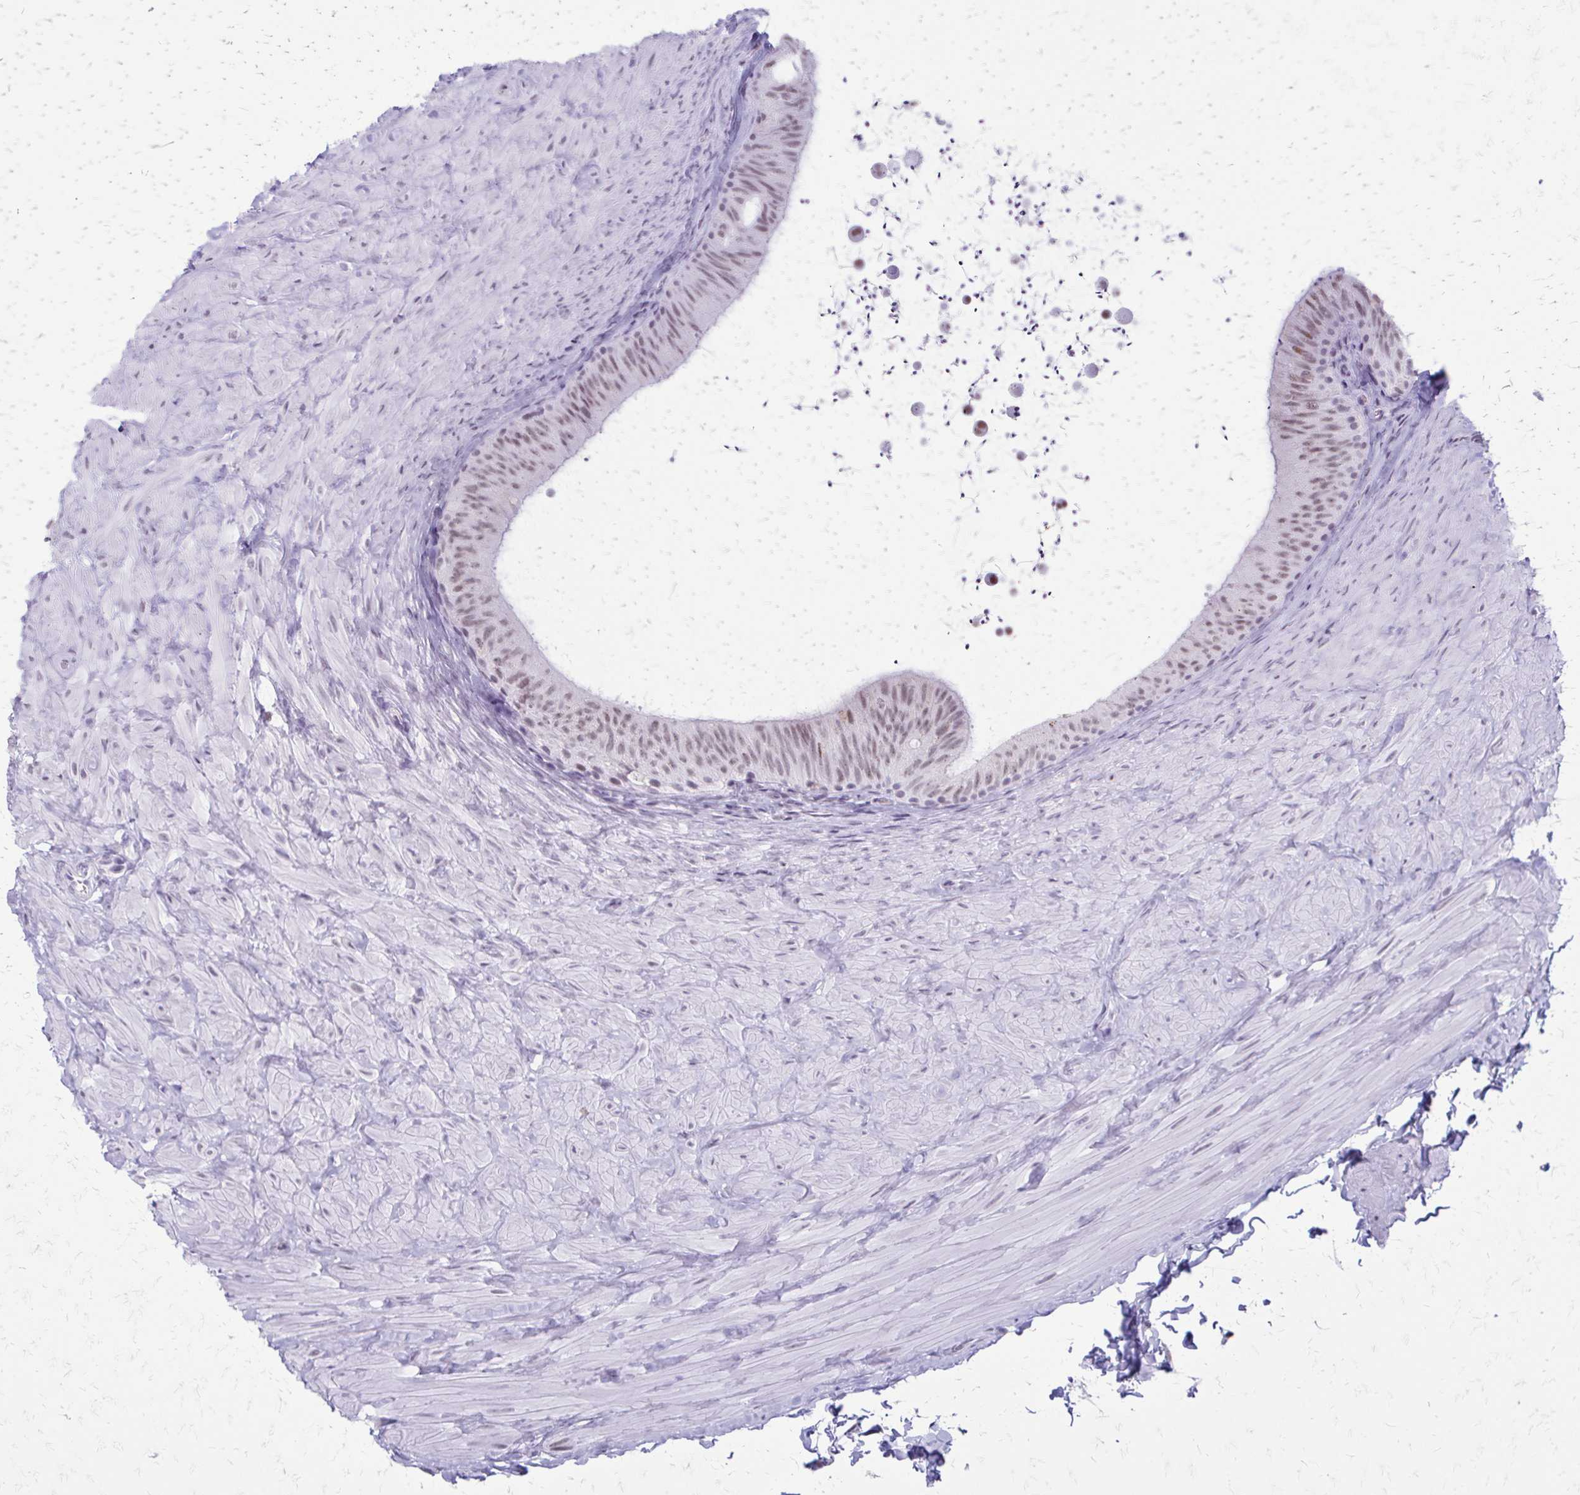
{"staining": {"intensity": "weak", "quantity": ">75%", "location": "nuclear"}, "tissue": "epididymis", "cell_type": "Glandular cells", "image_type": "normal", "snomed": [{"axis": "morphology", "description": "Normal tissue, NOS"}, {"axis": "topography", "description": "Epididymis, spermatic cord, NOS"}, {"axis": "topography", "description": "Epididymis"}], "caption": "Immunohistochemistry image of benign human epididymis stained for a protein (brown), which shows low levels of weak nuclear expression in approximately >75% of glandular cells.", "gene": "SS18", "patient": {"sex": "male", "age": 31}}